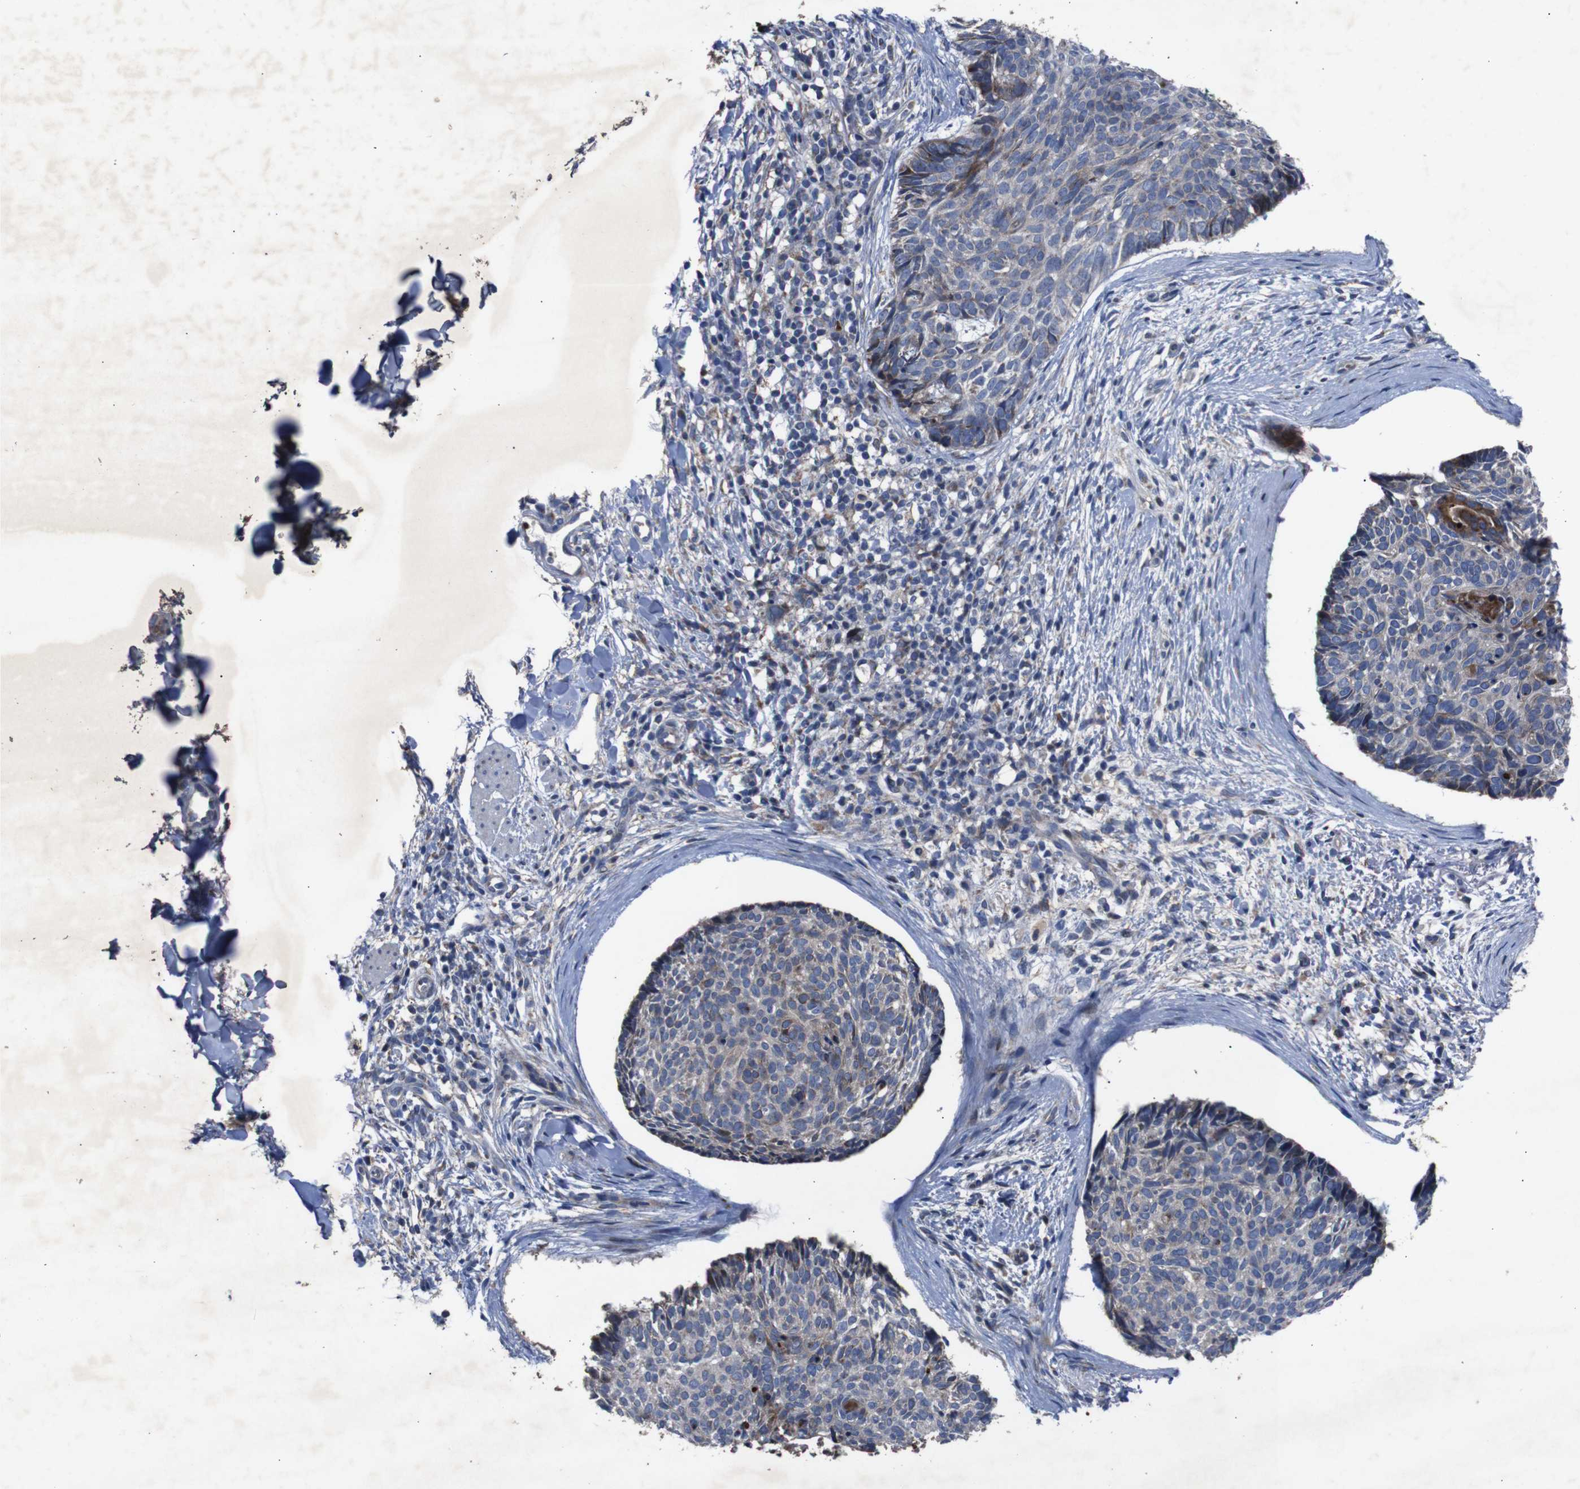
{"staining": {"intensity": "weak", "quantity": "25%-75%", "location": "cytoplasmic/membranous"}, "tissue": "skin cancer", "cell_type": "Tumor cells", "image_type": "cancer", "snomed": [{"axis": "morphology", "description": "Normal tissue, NOS"}, {"axis": "morphology", "description": "Basal cell carcinoma"}, {"axis": "topography", "description": "Skin"}], "caption": "High-magnification brightfield microscopy of skin basal cell carcinoma stained with DAB (3,3'-diaminobenzidine) (brown) and counterstained with hematoxylin (blue). tumor cells exhibit weak cytoplasmic/membranous positivity is seen in about25%-75% of cells.", "gene": "CHST10", "patient": {"sex": "female", "age": 56}}